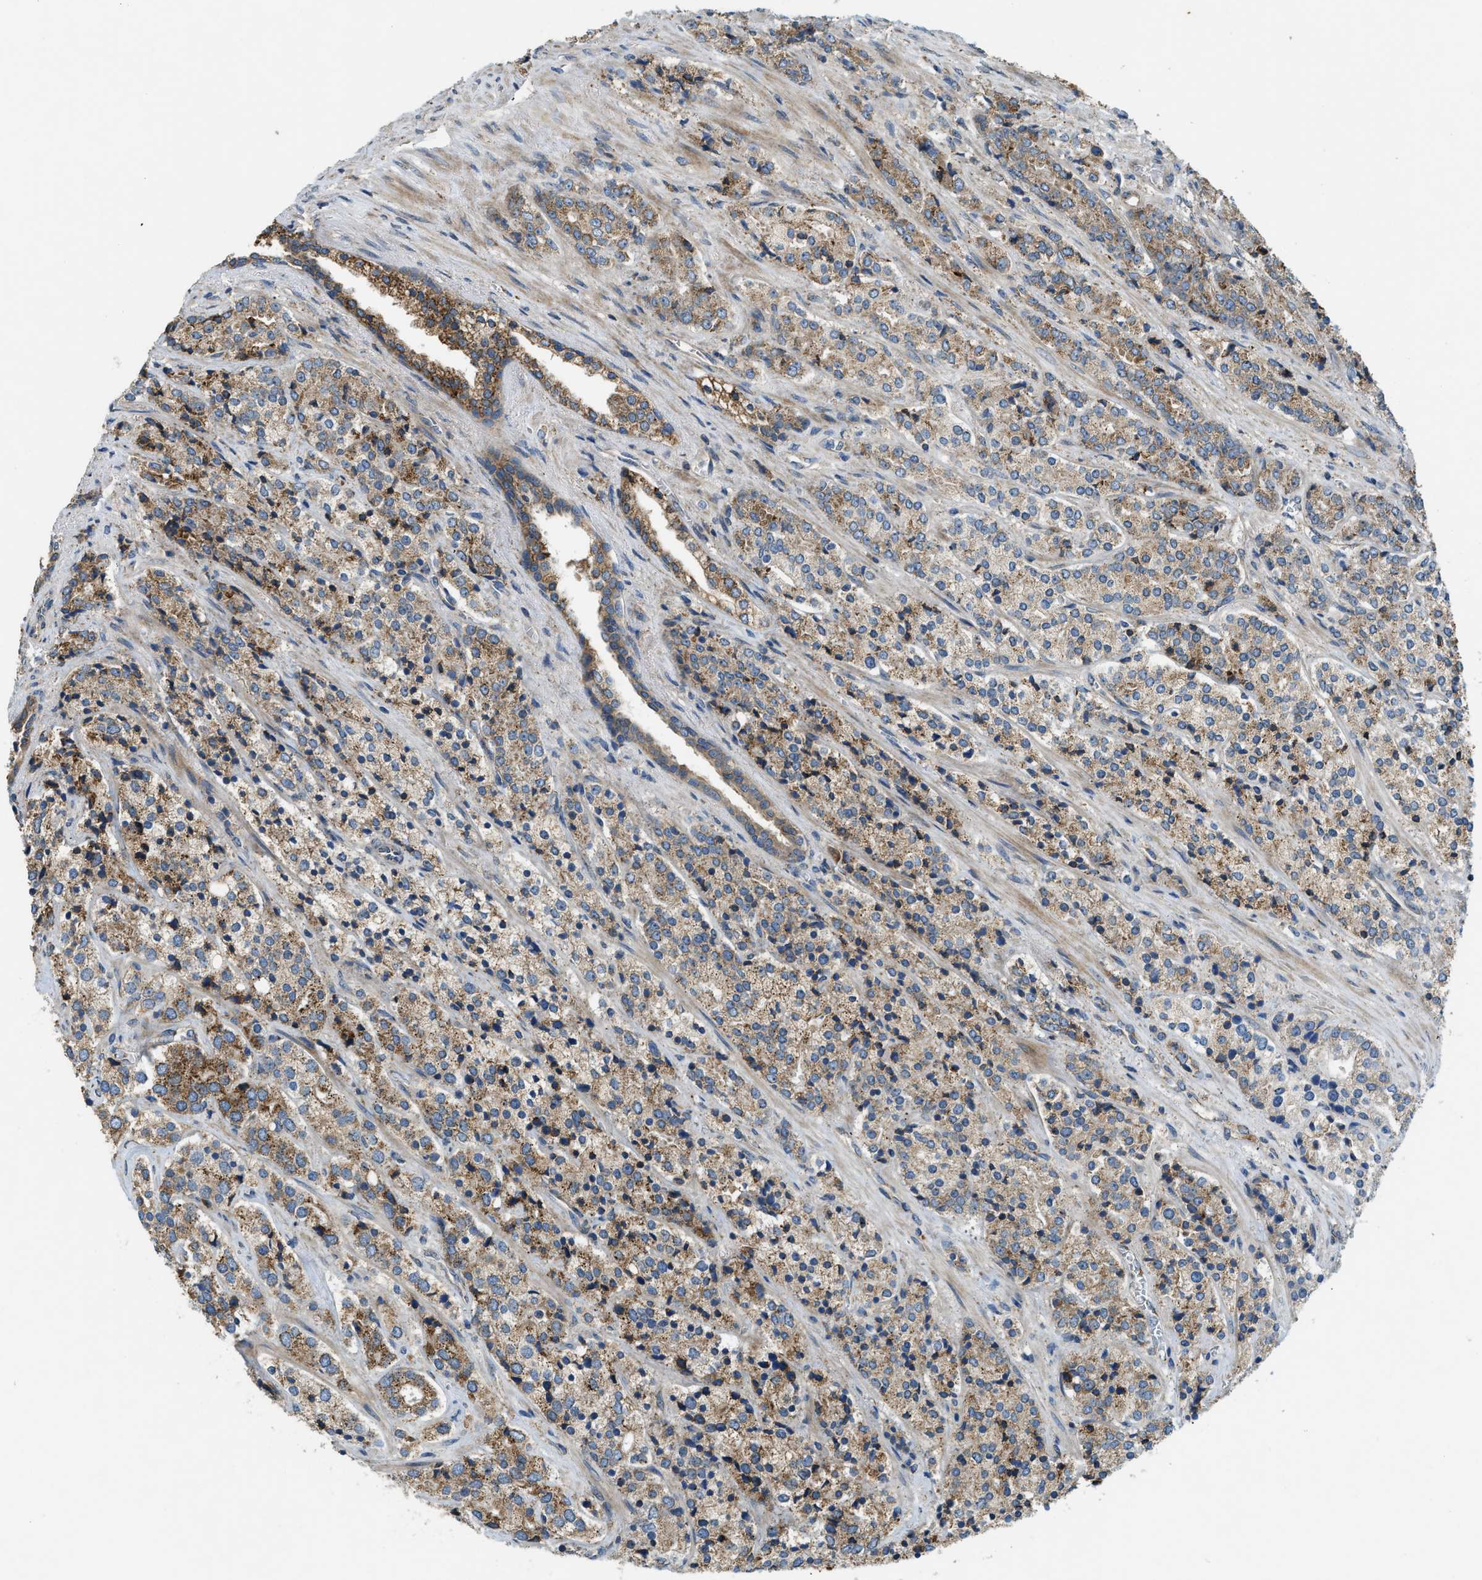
{"staining": {"intensity": "moderate", "quantity": ">75%", "location": "cytoplasmic/membranous"}, "tissue": "prostate cancer", "cell_type": "Tumor cells", "image_type": "cancer", "snomed": [{"axis": "morphology", "description": "Adenocarcinoma, High grade"}, {"axis": "topography", "description": "Prostate"}], "caption": "Immunohistochemistry staining of prostate cancer, which displays medium levels of moderate cytoplasmic/membranous expression in about >75% of tumor cells indicating moderate cytoplasmic/membranous protein positivity. The staining was performed using DAB (3,3'-diaminobenzidine) (brown) for protein detection and nuclei were counterstained in hematoxylin (blue).", "gene": "TMEM68", "patient": {"sex": "male", "age": 71}}